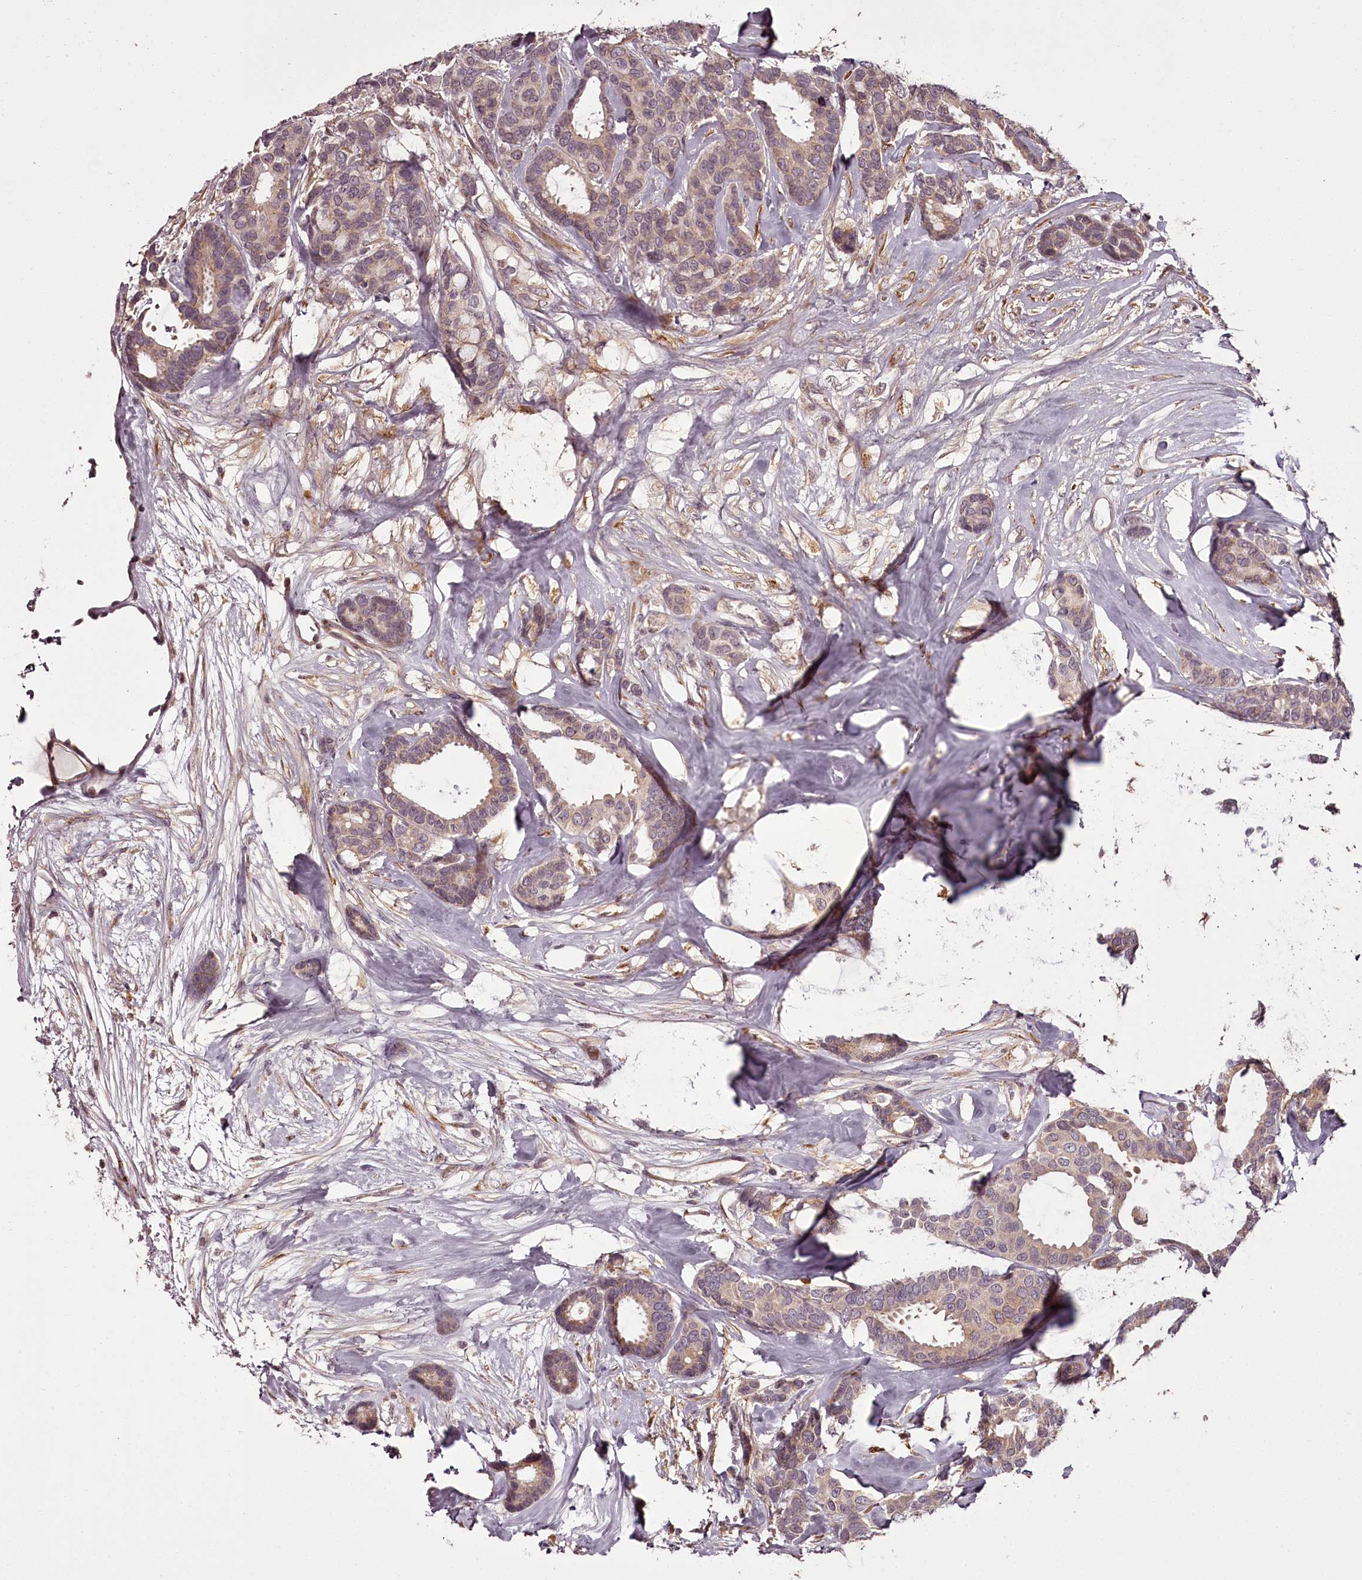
{"staining": {"intensity": "weak", "quantity": "25%-75%", "location": "cytoplasmic/membranous"}, "tissue": "breast cancer", "cell_type": "Tumor cells", "image_type": "cancer", "snomed": [{"axis": "morphology", "description": "Duct carcinoma"}, {"axis": "topography", "description": "Breast"}], "caption": "Human breast cancer (invasive ductal carcinoma) stained with a protein marker demonstrates weak staining in tumor cells.", "gene": "CCDC92", "patient": {"sex": "female", "age": 87}}